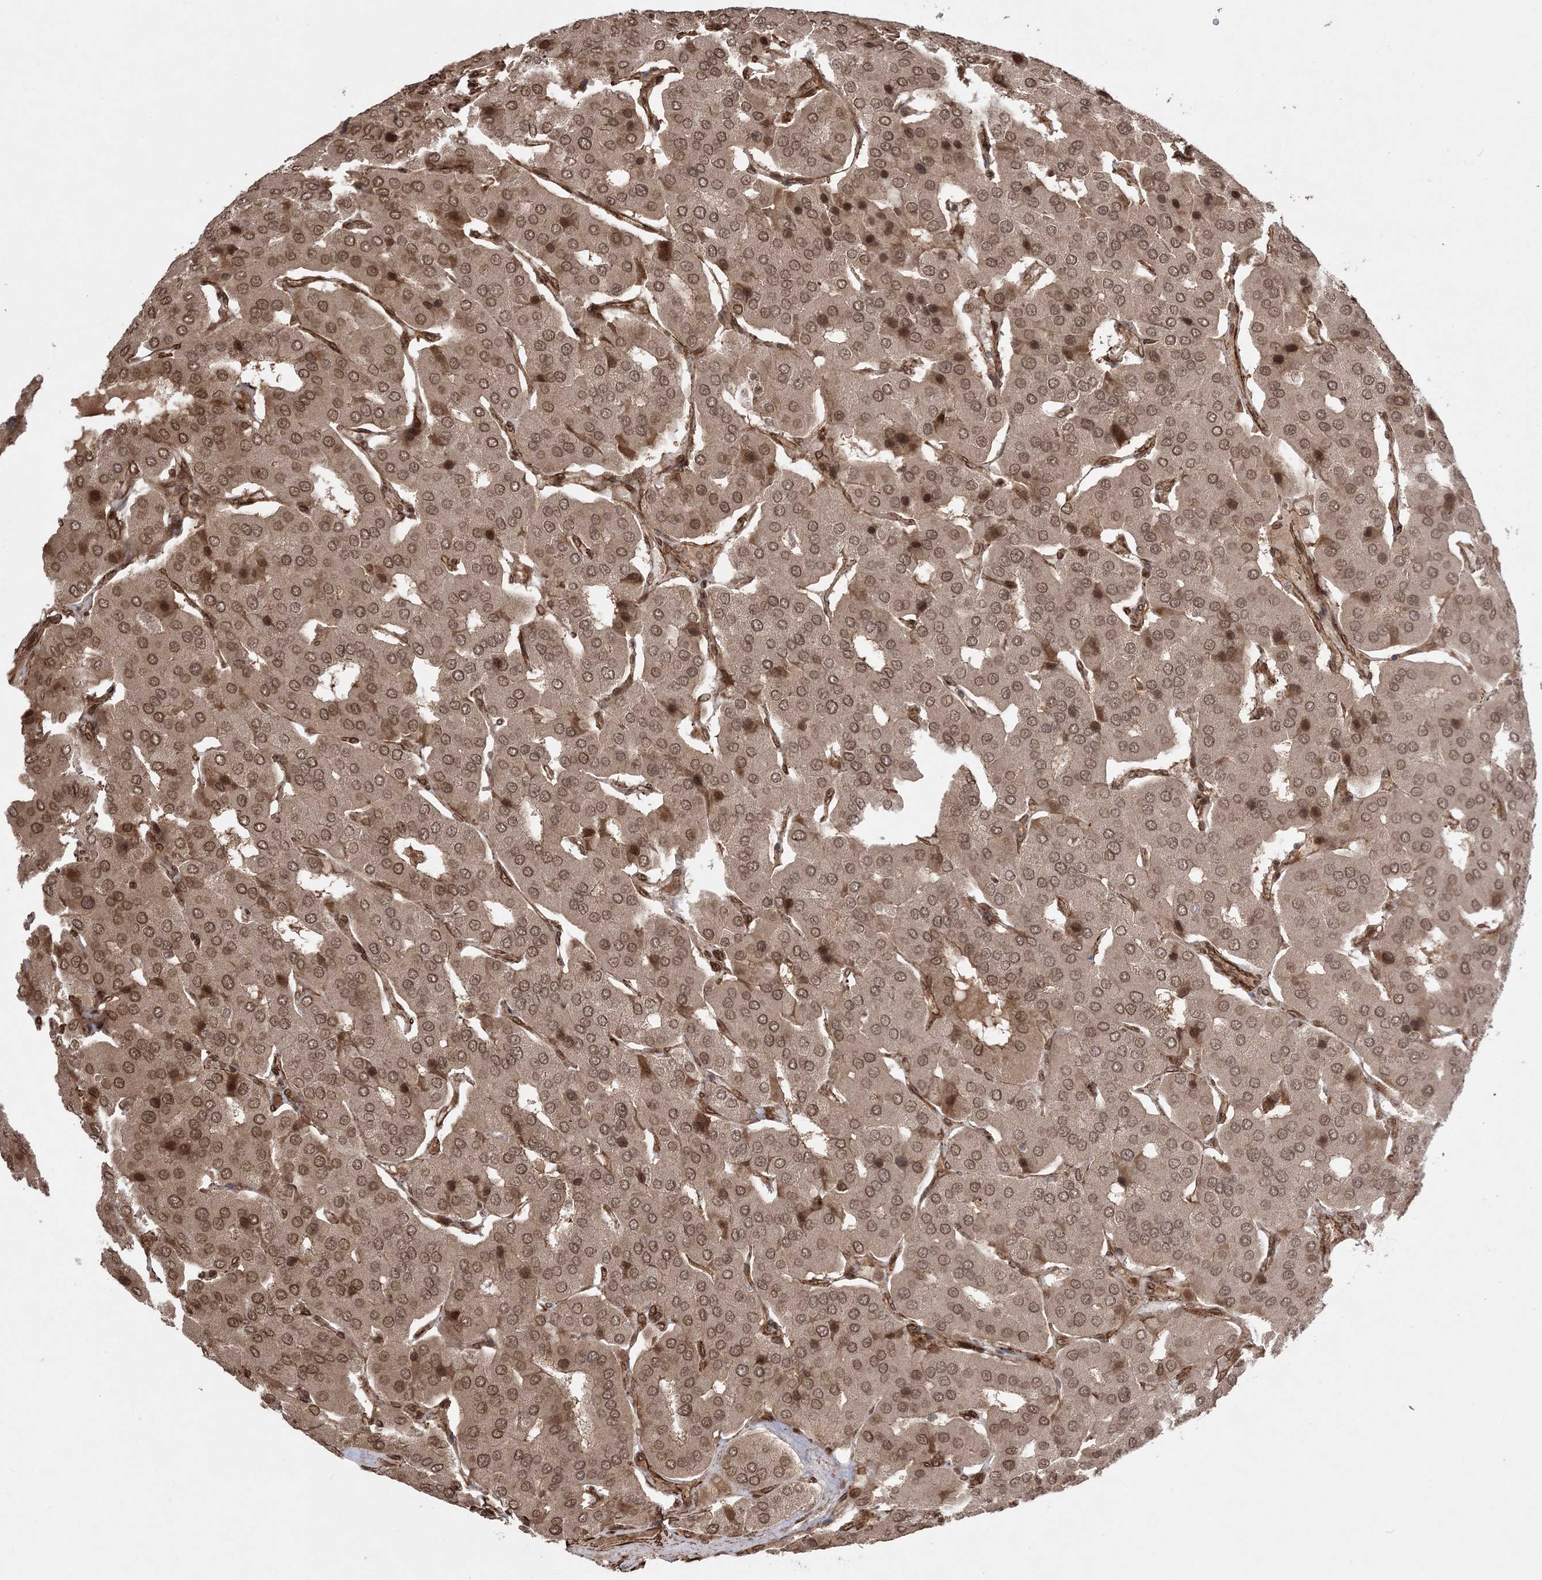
{"staining": {"intensity": "moderate", "quantity": ">75%", "location": "cytoplasmic/membranous,nuclear"}, "tissue": "parathyroid gland", "cell_type": "Glandular cells", "image_type": "normal", "snomed": [{"axis": "morphology", "description": "Normal tissue, NOS"}, {"axis": "morphology", "description": "Adenoma, NOS"}, {"axis": "topography", "description": "Parathyroid gland"}], "caption": "A photomicrograph of human parathyroid gland stained for a protein exhibits moderate cytoplasmic/membranous,nuclear brown staining in glandular cells. Using DAB (brown) and hematoxylin (blue) stains, captured at high magnification using brightfield microscopy.", "gene": "ETAA1", "patient": {"sex": "female", "age": 86}}